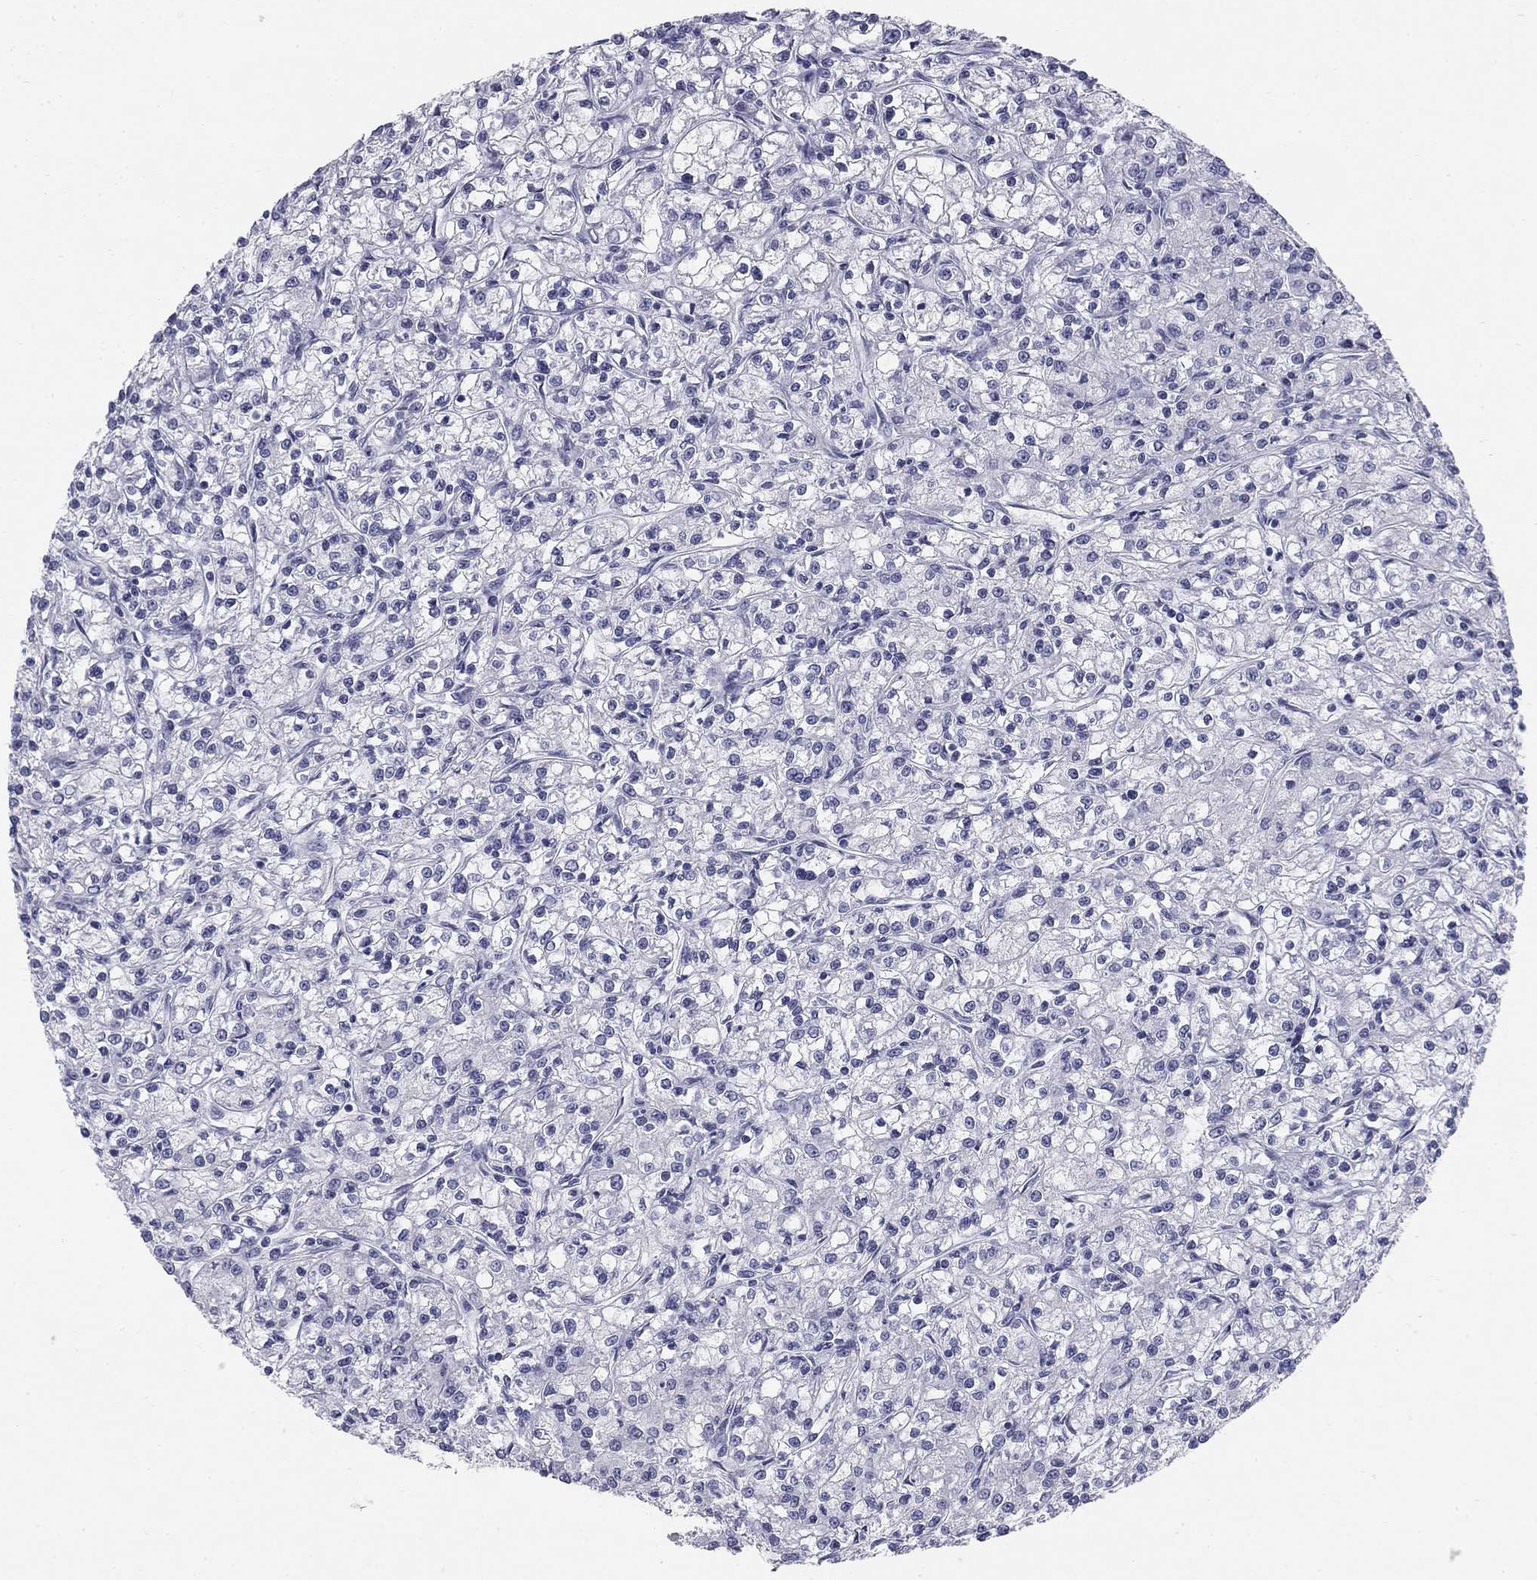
{"staining": {"intensity": "negative", "quantity": "none", "location": "none"}, "tissue": "renal cancer", "cell_type": "Tumor cells", "image_type": "cancer", "snomed": [{"axis": "morphology", "description": "Adenocarcinoma, NOS"}, {"axis": "topography", "description": "Kidney"}], "caption": "Image shows no significant protein expression in tumor cells of renal cancer (adenocarcinoma). (Stains: DAB (3,3'-diaminobenzidine) IHC with hematoxylin counter stain, Microscopy: brightfield microscopy at high magnification).", "gene": "SULT2B1", "patient": {"sex": "female", "age": 59}}